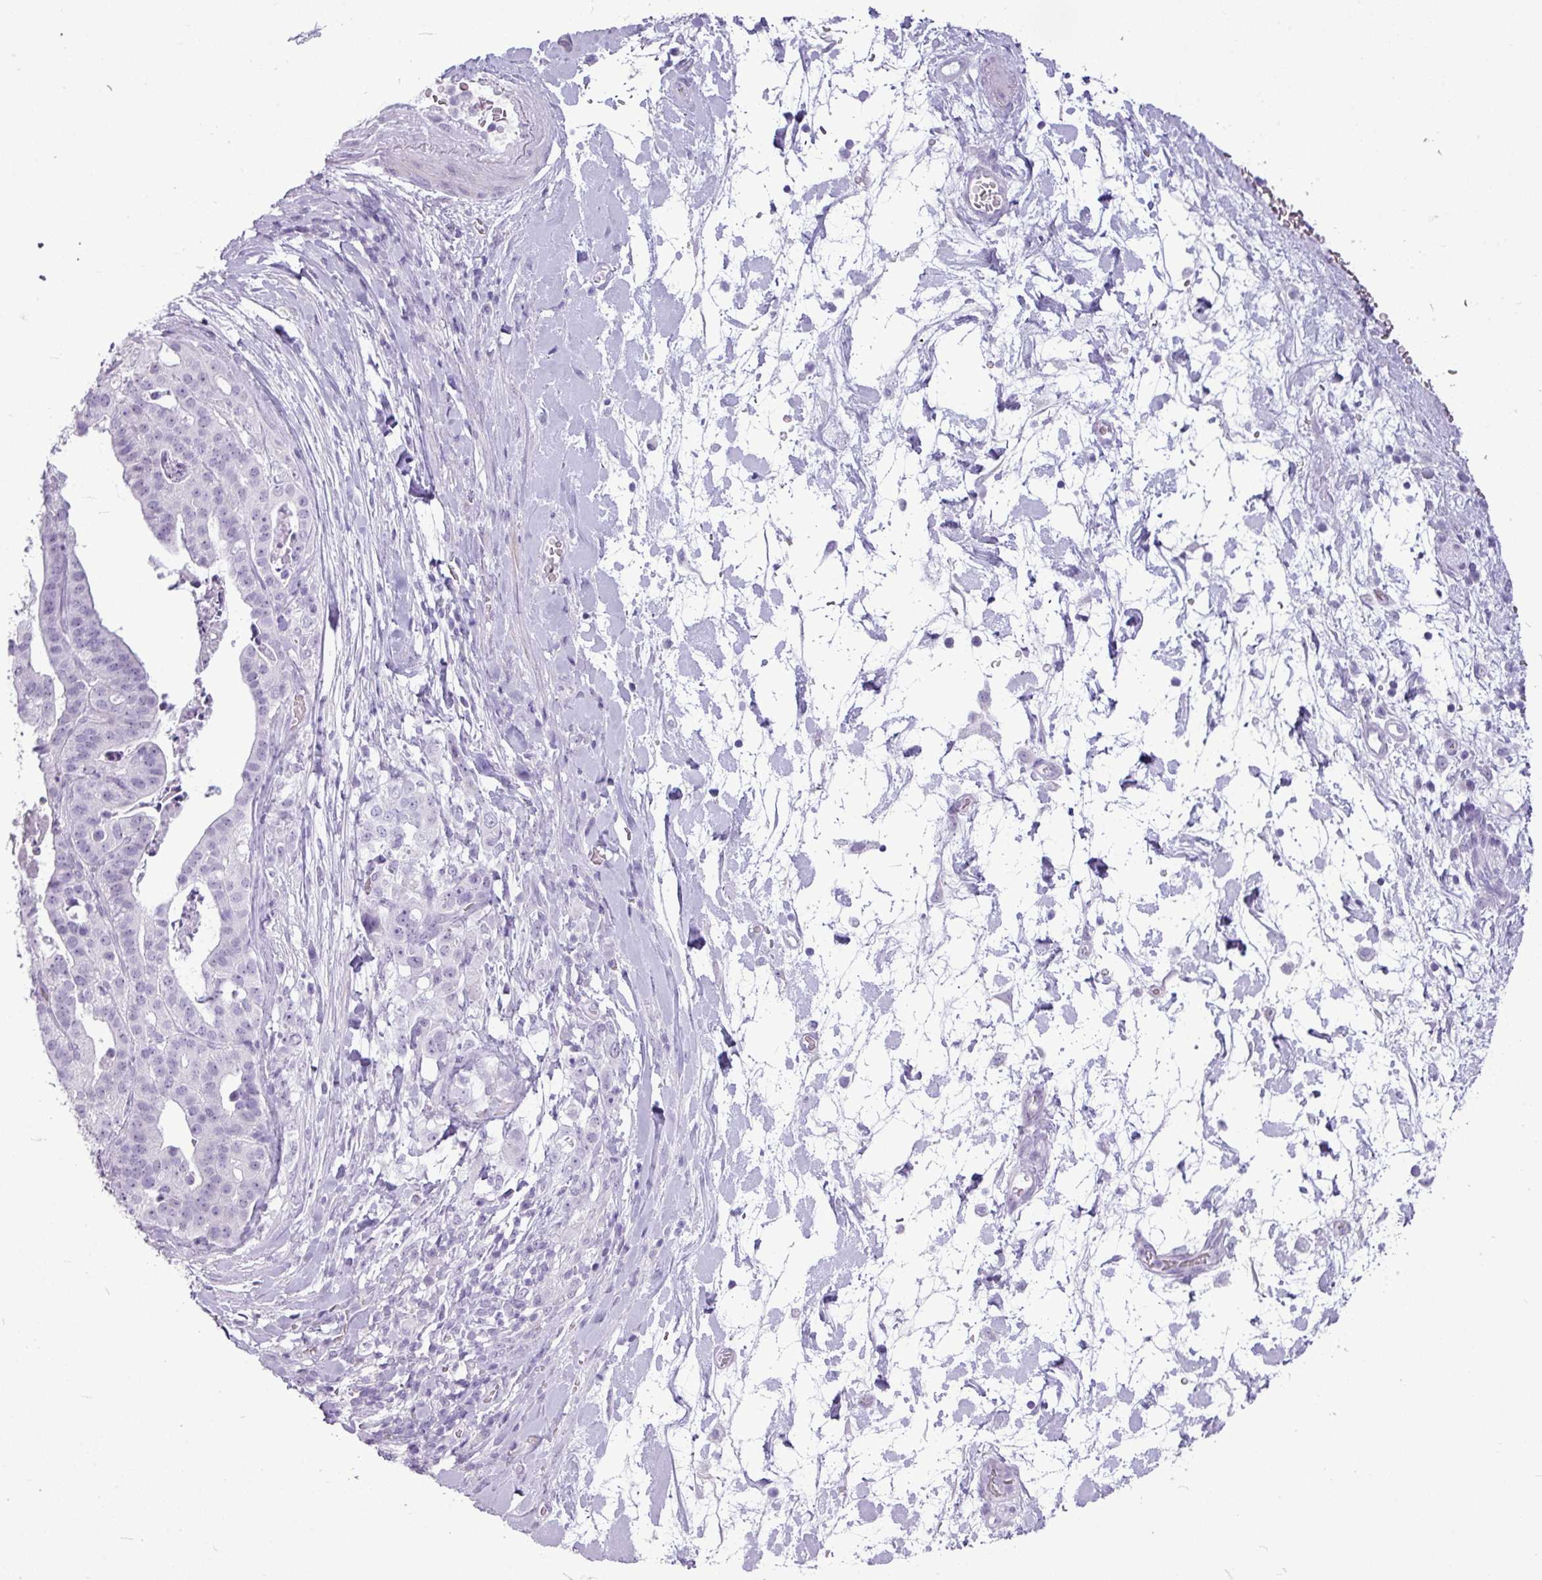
{"staining": {"intensity": "negative", "quantity": "none", "location": "none"}, "tissue": "stomach cancer", "cell_type": "Tumor cells", "image_type": "cancer", "snomed": [{"axis": "morphology", "description": "Adenocarcinoma, NOS"}, {"axis": "topography", "description": "Stomach"}], "caption": "Protein analysis of stomach adenocarcinoma shows no significant staining in tumor cells.", "gene": "AMY2A", "patient": {"sex": "male", "age": 48}}